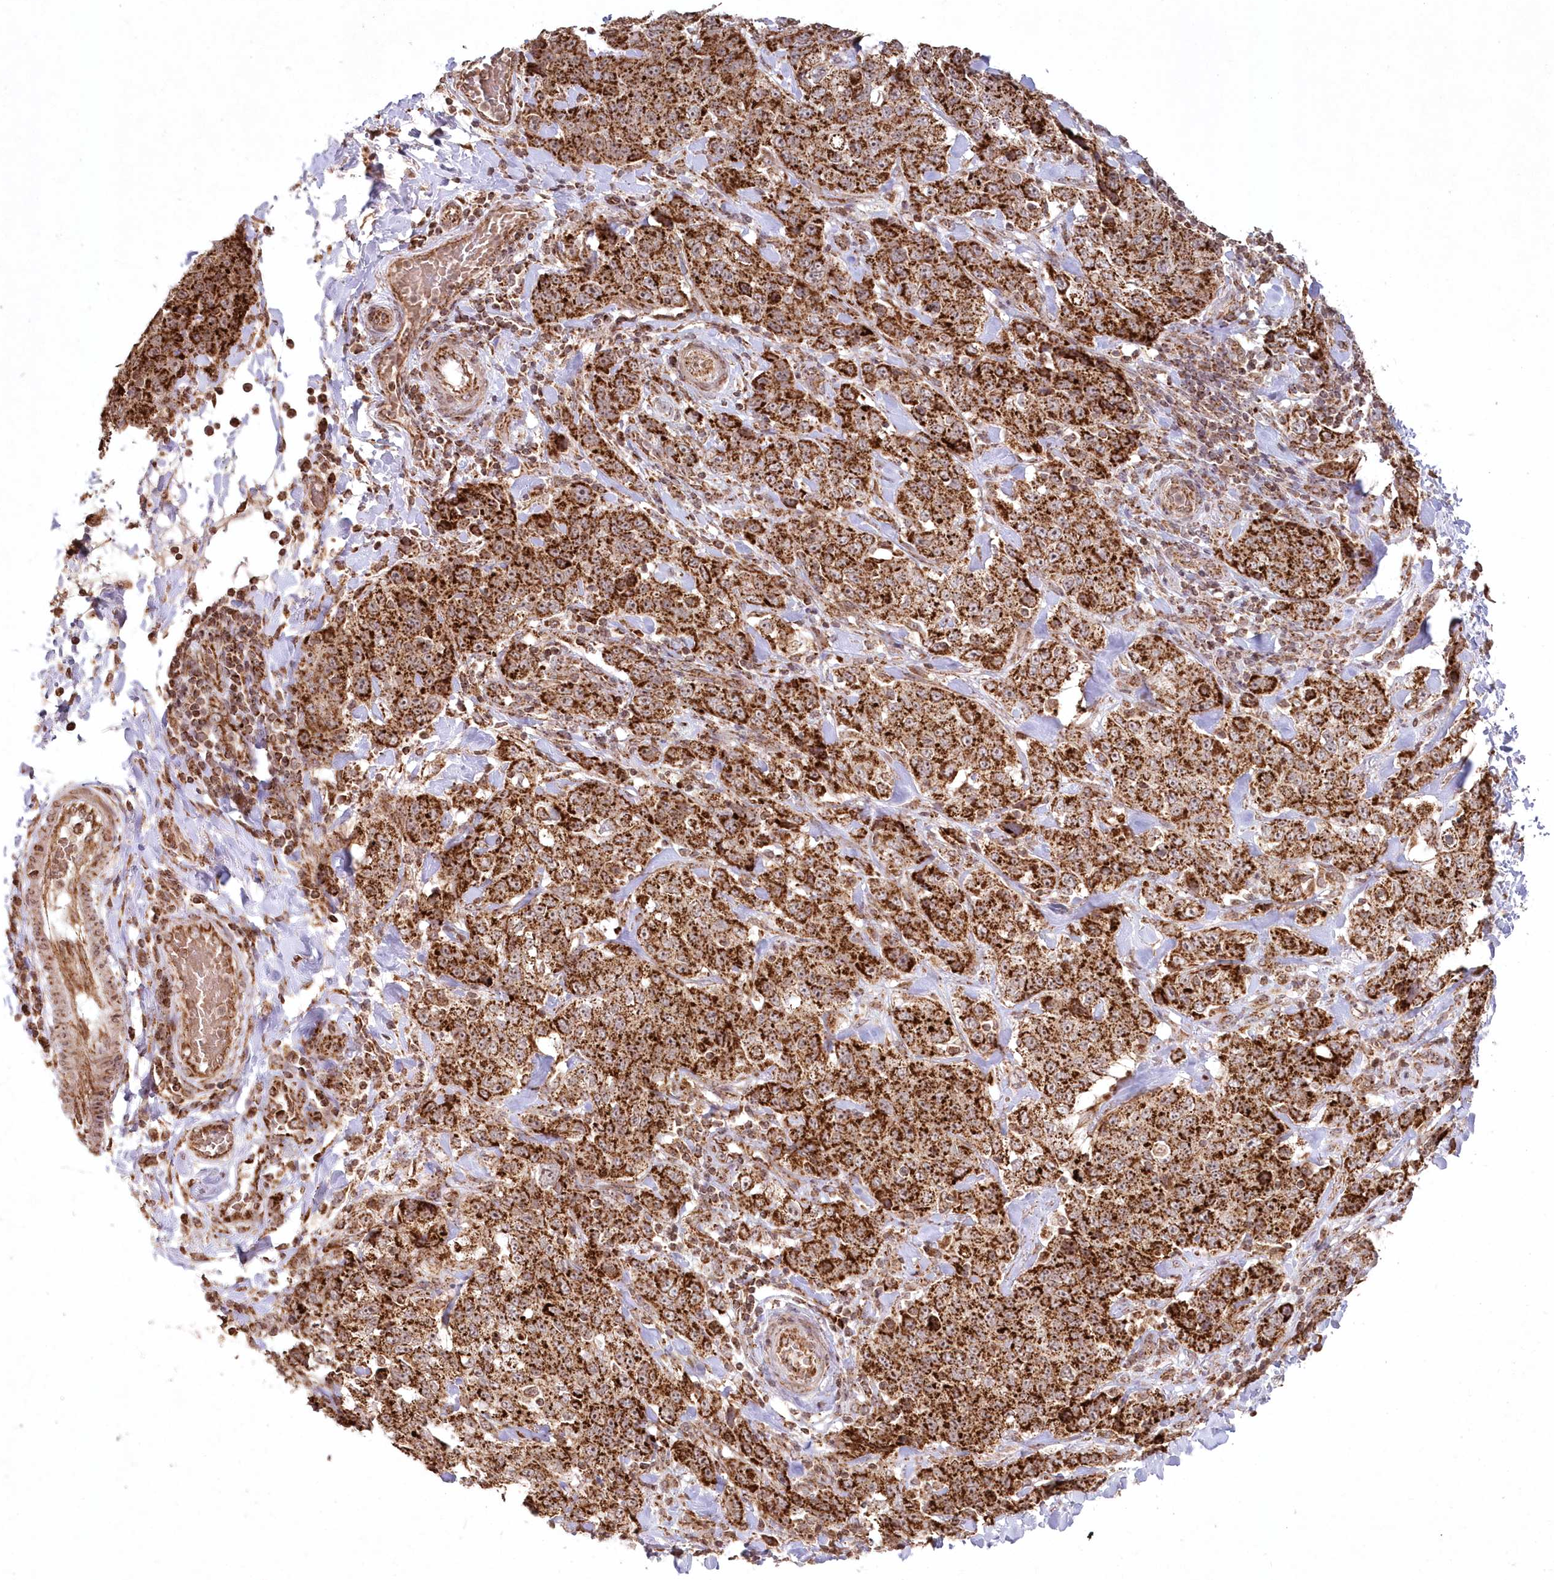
{"staining": {"intensity": "strong", "quantity": ">75%", "location": "cytoplasmic/membranous"}, "tissue": "stomach cancer", "cell_type": "Tumor cells", "image_type": "cancer", "snomed": [{"axis": "morphology", "description": "Adenocarcinoma, NOS"}, {"axis": "topography", "description": "Stomach"}], "caption": "Protein expression analysis of stomach adenocarcinoma displays strong cytoplasmic/membranous positivity in about >75% of tumor cells.", "gene": "LRPPRC", "patient": {"sex": "male", "age": 48}}